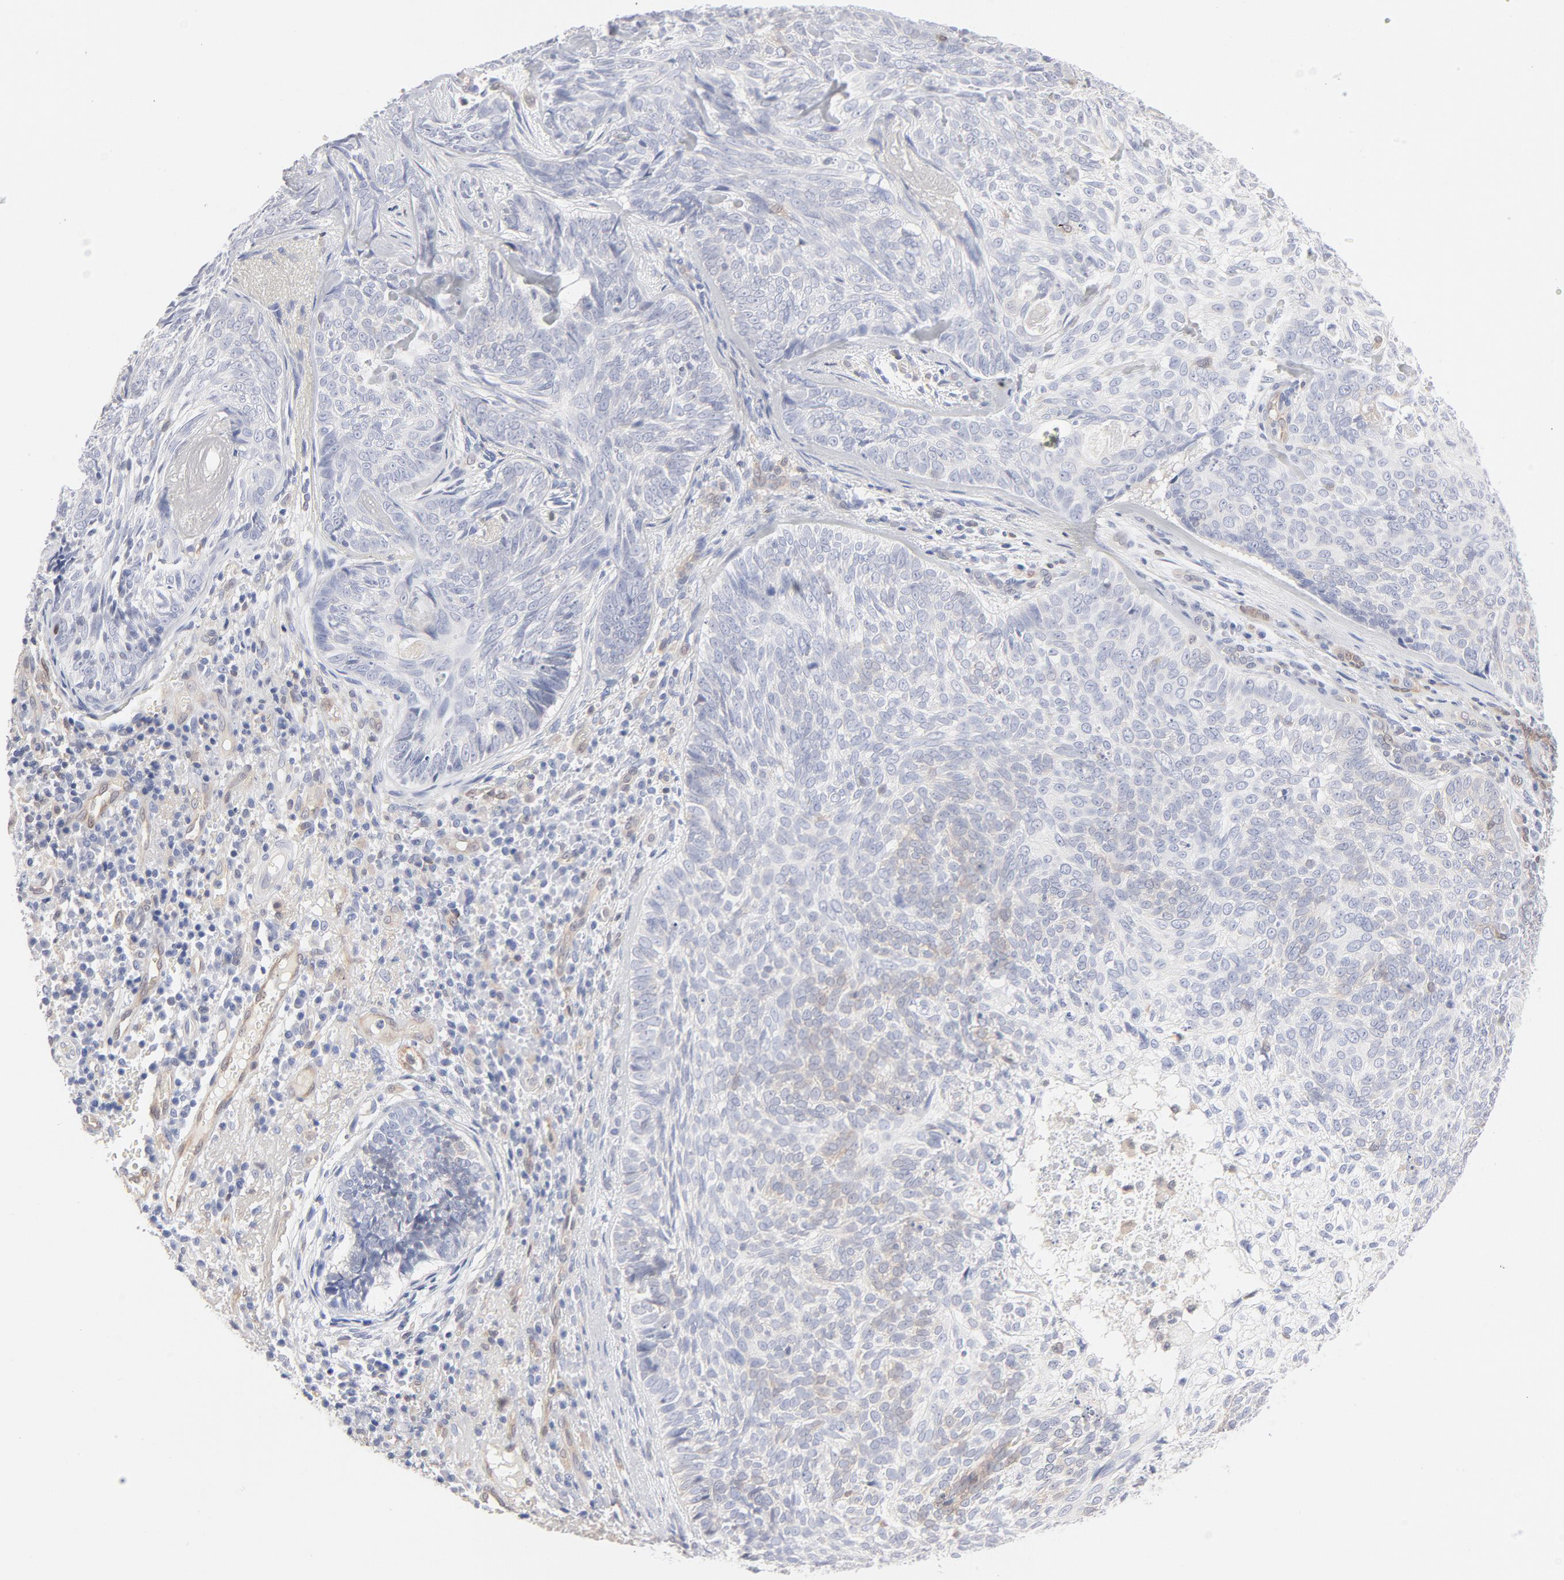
{"staining": {"intensity": "negative", "quantity": "none", "location": "none"}, "tissue": "skin cancer", "cell_type": "Tumor cells", "image_type": "cancer", "snomed": [{"axis": "morphology", "description": "Basal cell carcinoma"}, {"axis": "topography", "description": "Skin"}], "caption": "Tumor cells are negative for protein expression in human skin cancer (basal cell carcinoma). The staining is performed using DAB (3,3'-diaminobenzidine) brown chromogen with nuclei counter-stained in using hematoxylin.", "gene": "ARRB1", "patient": {"sex": "male", "age": 72}}